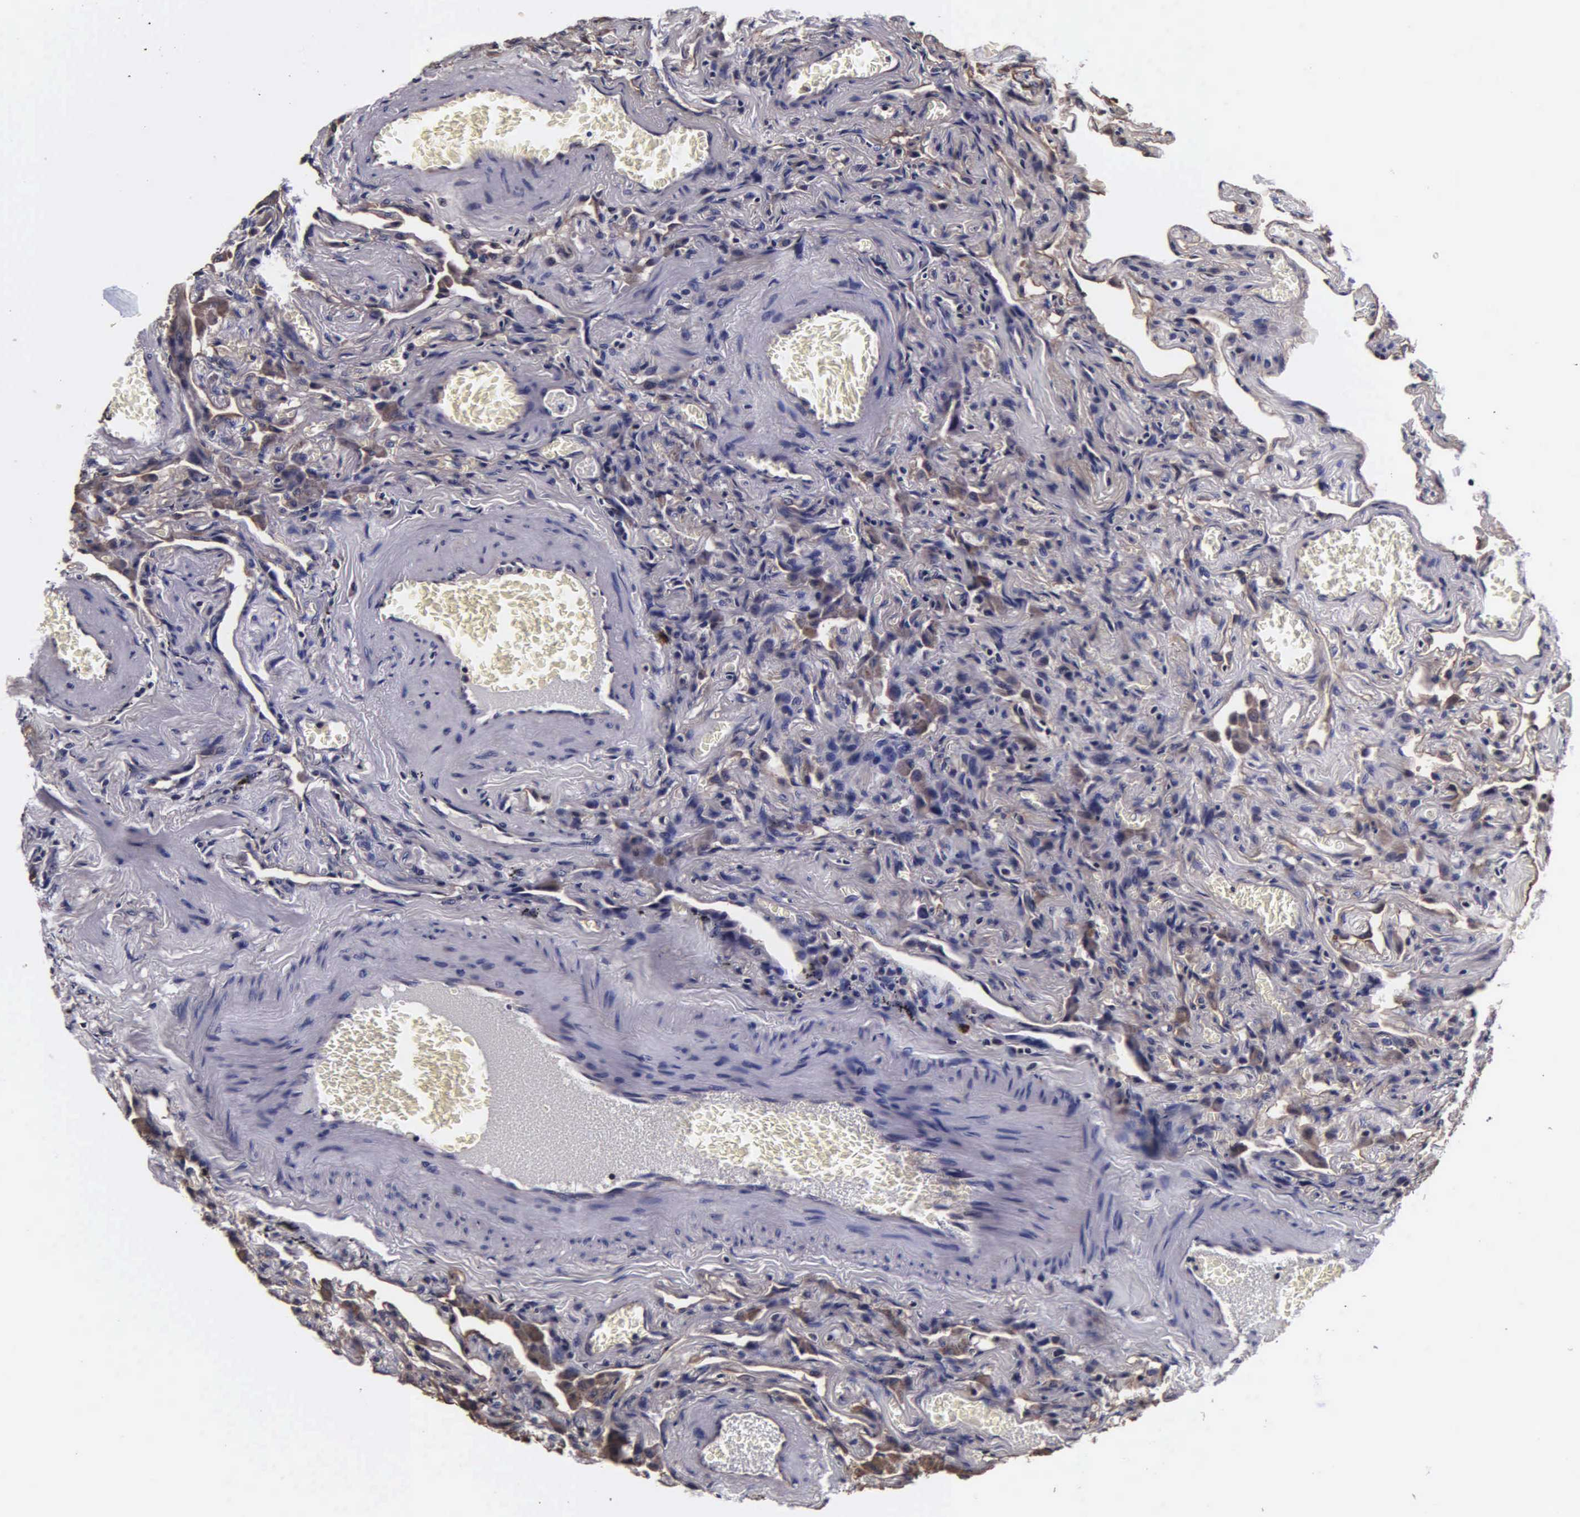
{"staining": {"intensity": "moderate", "quantity": ">75%", "location": "cytoplasmic/membranous"}, "tissue": "lung", "cell_type": "Alveolar cells", "image_type": "normal", "snomed": [{"axis": "morphology", "description": "Normal tissue, NOS"}, {"axis": "topography", "description": "Lung"}], "caption": "Immunohistochemical staining of benign human lung shows moderate cytoplasmic/membranous protein positivity in about >75% of alveolar cells.", "gene": "PSMA3", "patient": {"sex": "male", "age": 73}}